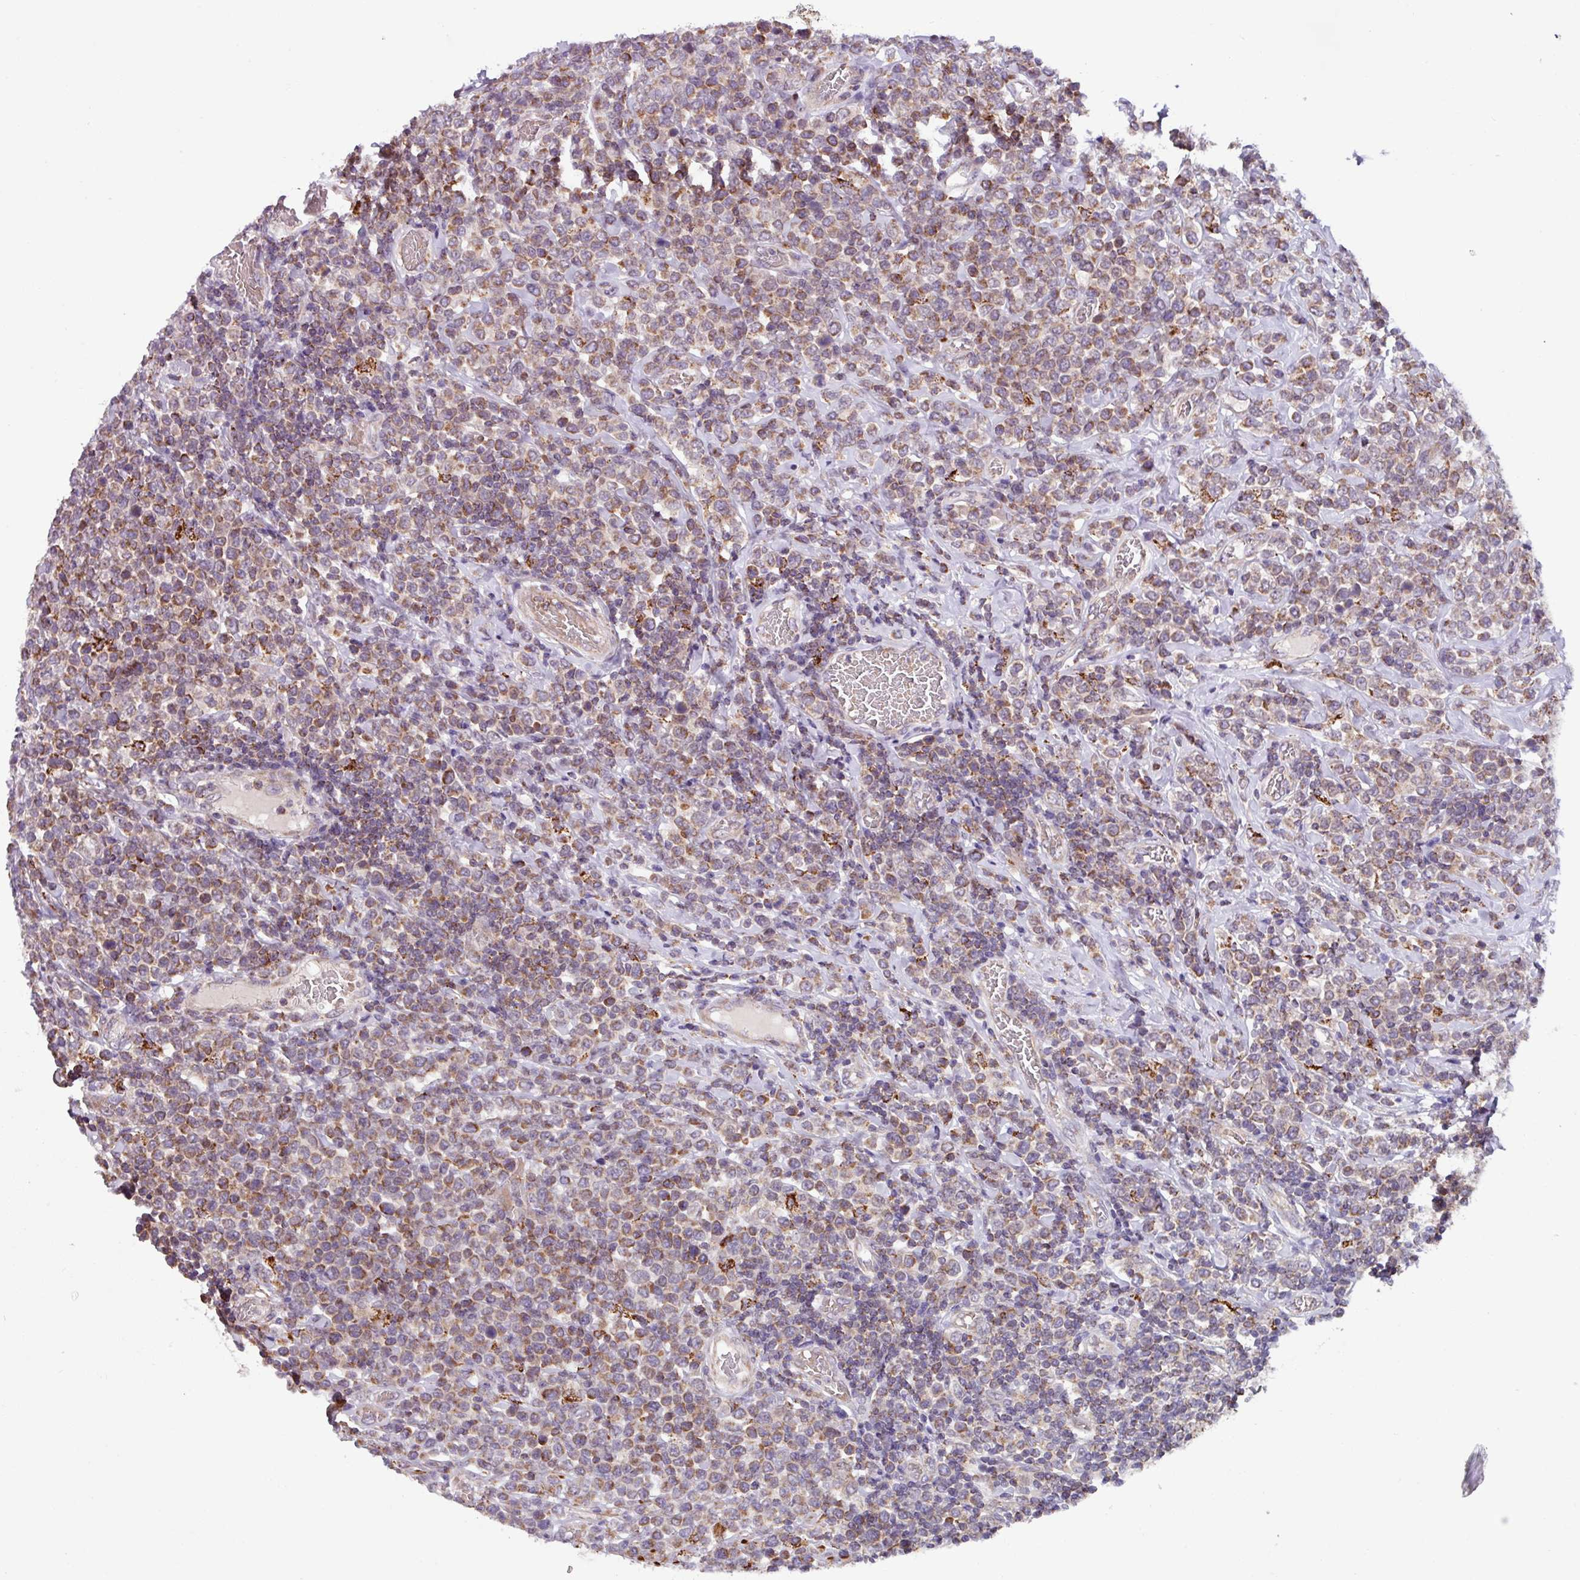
{"staining": {"intensity": "weak", "quantity": ">75%", "location": "cytoplasmic/membranous"}, "tissue": "lymphoma", "cell_type": "Tumor cells", "image_type": "cancer", "snomed": [{"axis": "morphology", "description": "Malignant lymphoma, non-Hodgkin's type, High grade"}, {"axis": "topography", "description": "Soft tissue"}], "caption": "Protein expression analysis of human malignant lymphoma, non-Hodgkin's type (high-grade) reveals weak cytoplasmic/membranous staining in about >75% of tumor cells. (brown staining indicates protein expression, while blue staining denotes nuclei).", "gene": "AKIRIN1", "patient": {"sex": "female", "age": 56}}